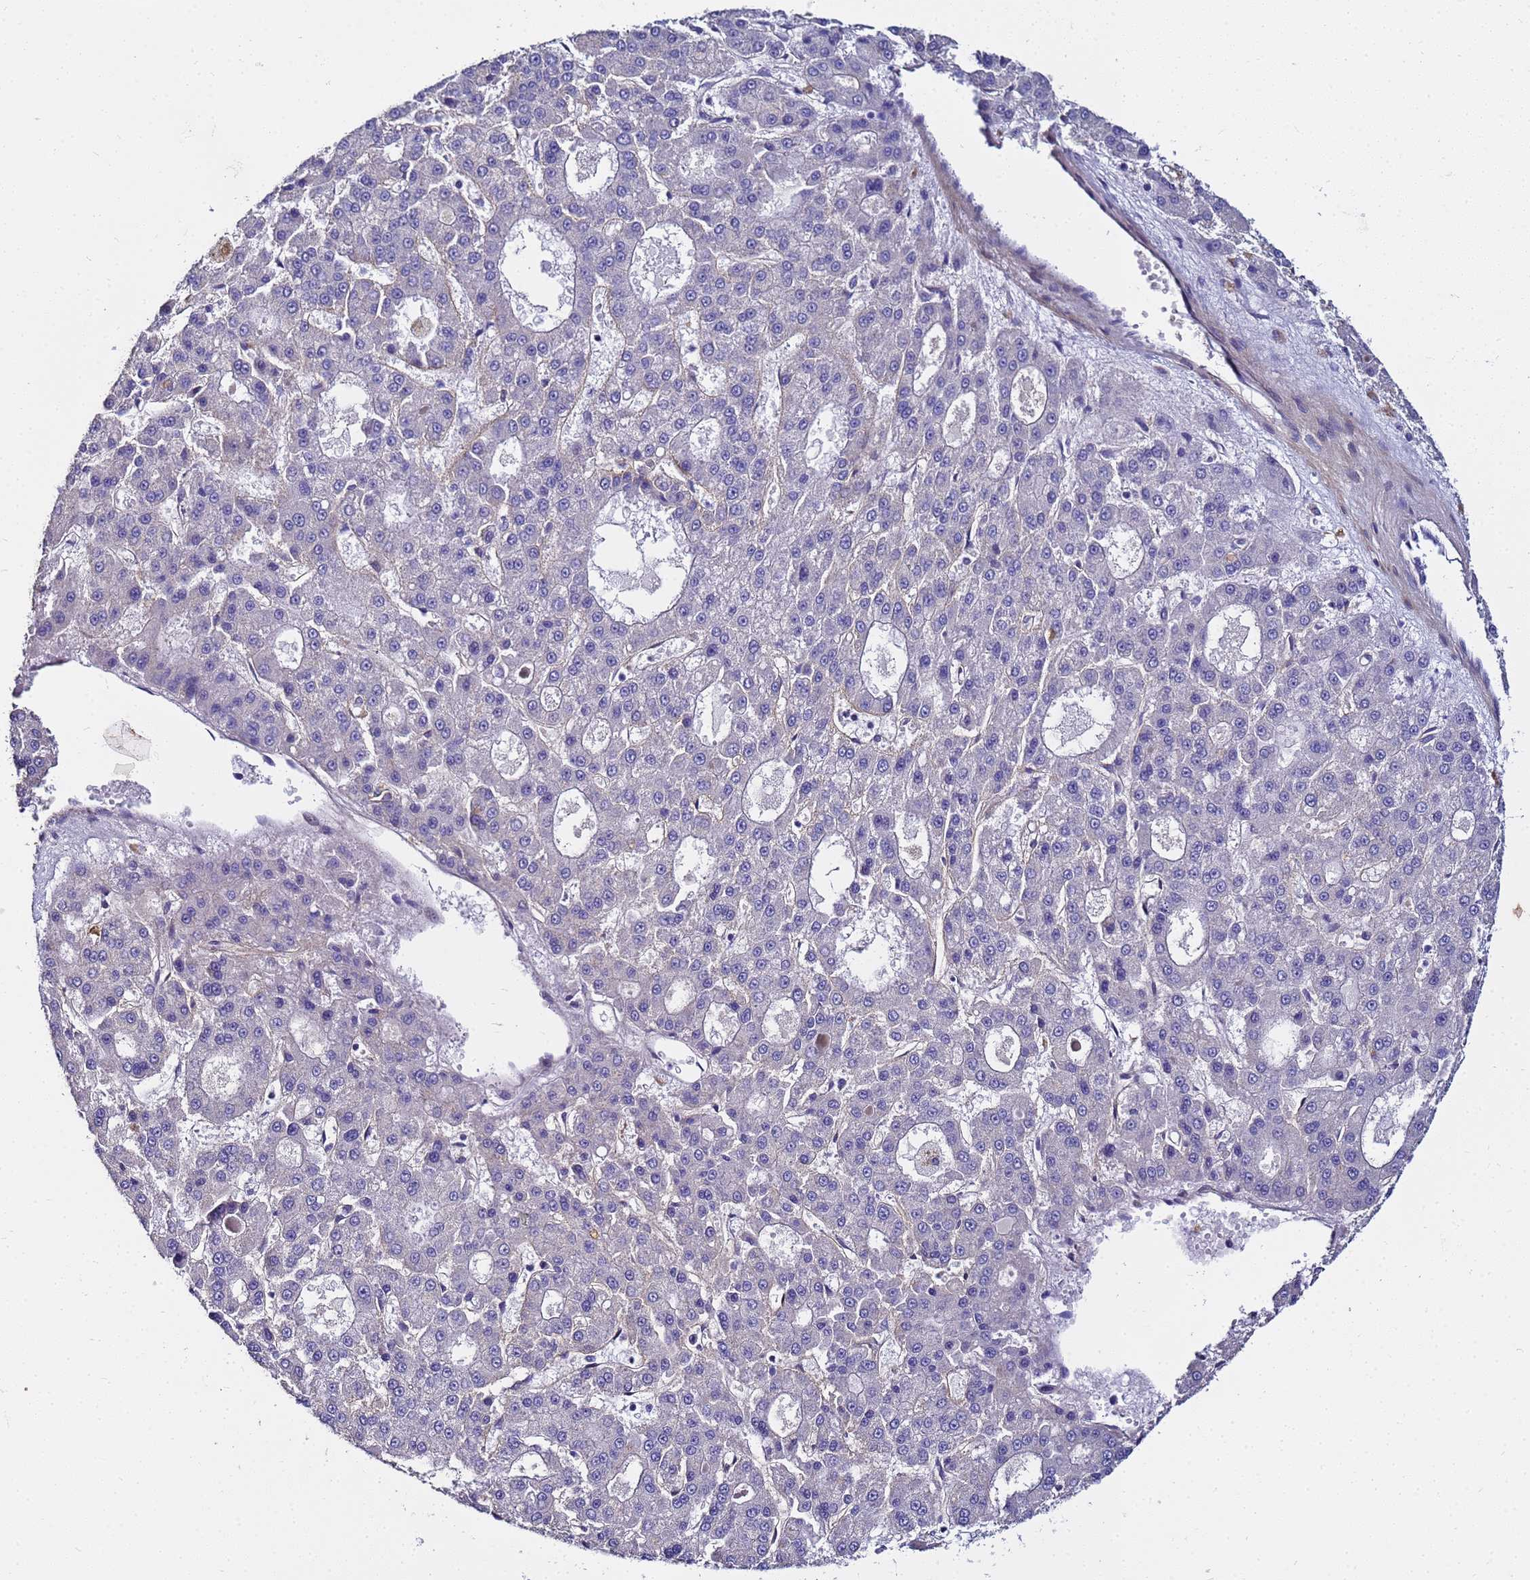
{"staining": {"intensity": "negative", "quantity": "none", "location": "none"}, "tissue": "liver cancer", "cell_type": "Tumor cells", "image_type": "cancer", "snomed": [{"axis": "morphology", "description": "Carcinoma, Hepatocellular, NOS"}, {"axis": "topography", "description": "Liver"}], "caption": "DAB (3,3'-diaminobenzidine) immunohistochemical staining of liver cancer (hepatocellular carcinoma) exhibits no significant expression in tumor cells.", "gene": "FAM166B", "patient": {"sex": "male", "age": 70}}